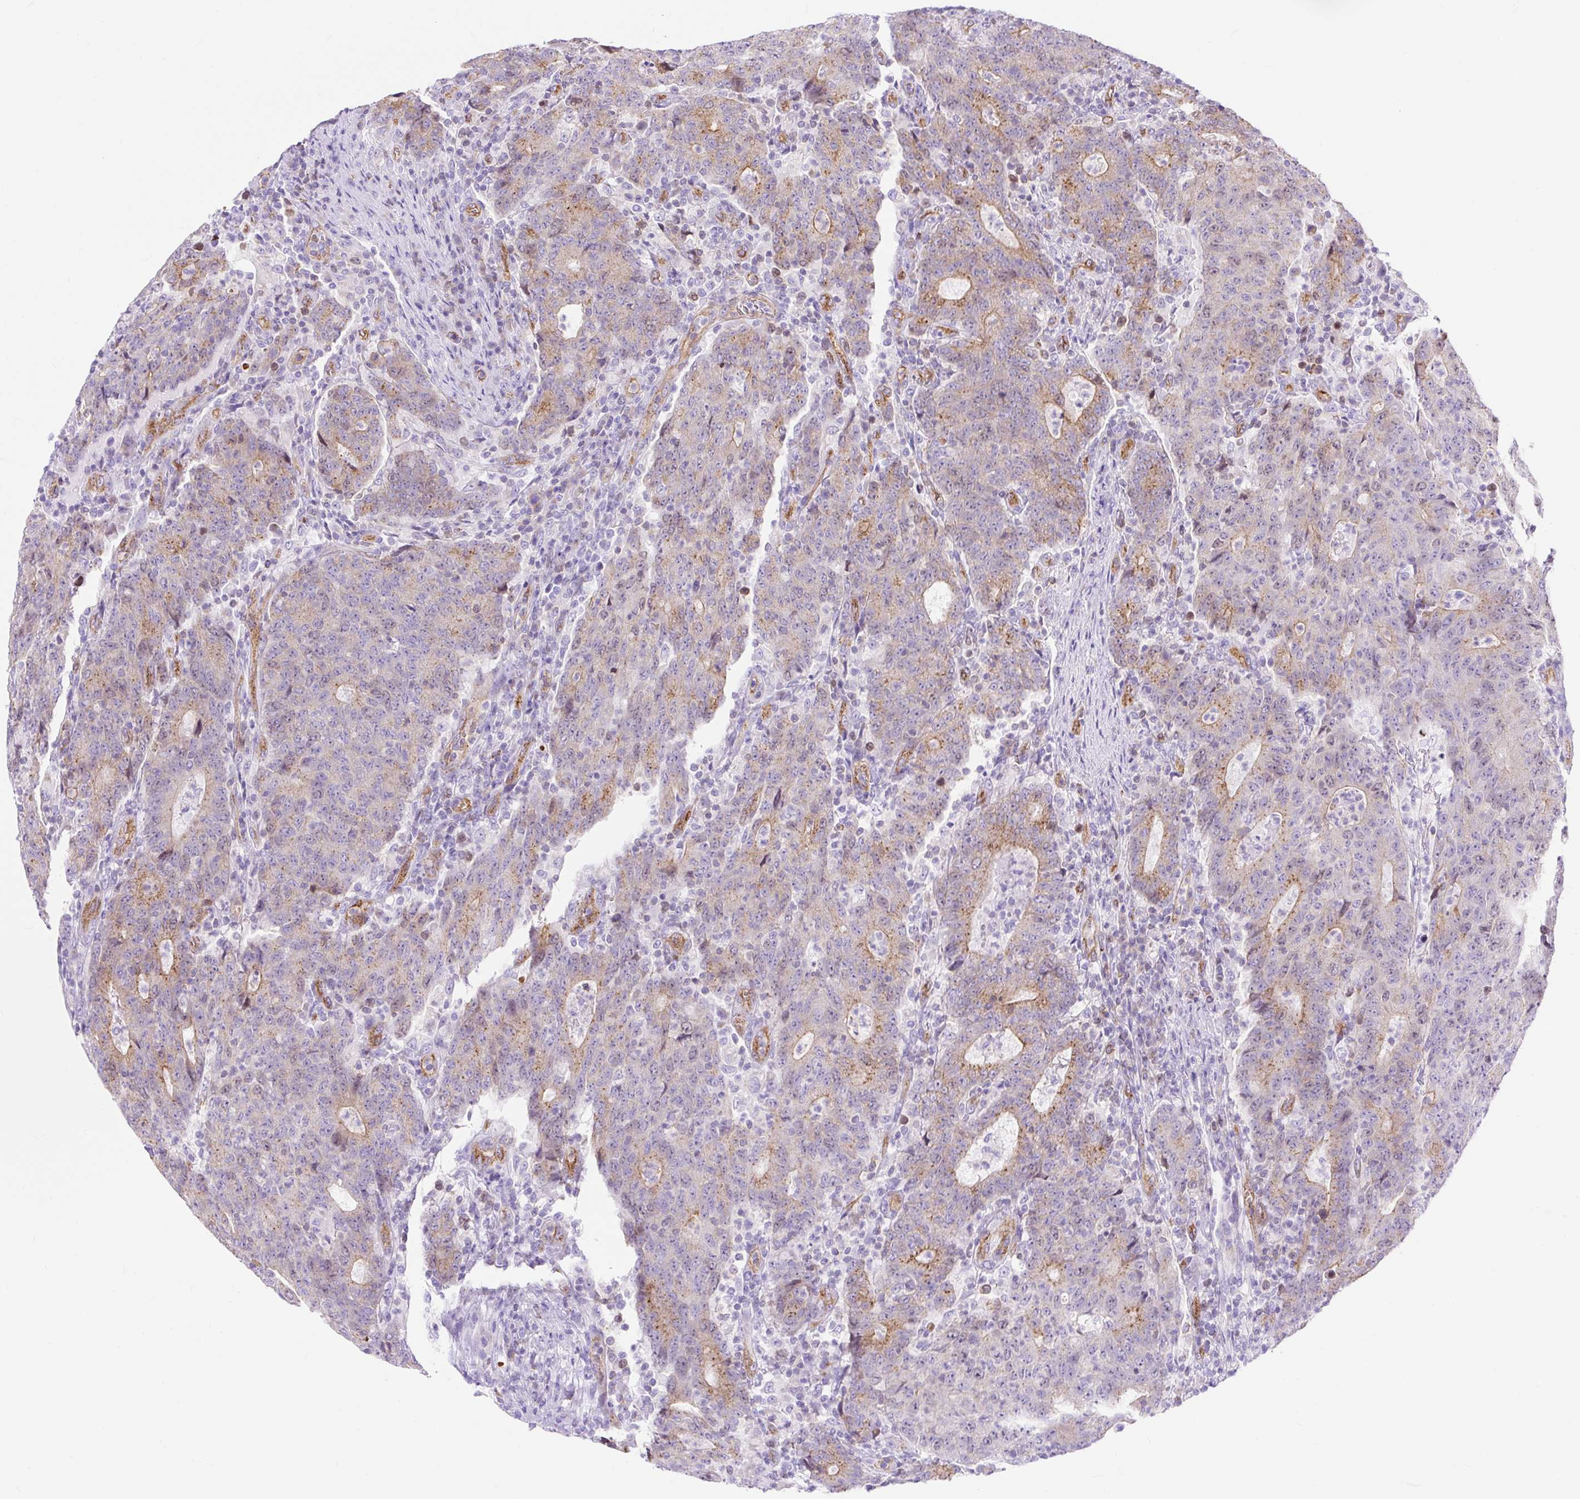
{"staining": {"intensity": "moderate", "quantity": "25%-75%", "location": "cytoplasmic/membranous"}, "tissue": "colorectal cancer", "cell_type": "Tumor cells", "image_type": "cancer", "snomed": [{"axis": "morphology", "description": "Adenocarcinoma, NOS"}, {"axis": "topography", "description": "Colon"}], "caption": "Colorectal cancer (adenocarcinoma) stained with DAB (3,3'-diaminobenzidine) IHC exhibits medium levels of moderate cytoplasmic/membranous staining in approximately 25%-75% of tumor cells.", "gene": "HIP1R", "patient": {"sex": "female", "age": 75}}